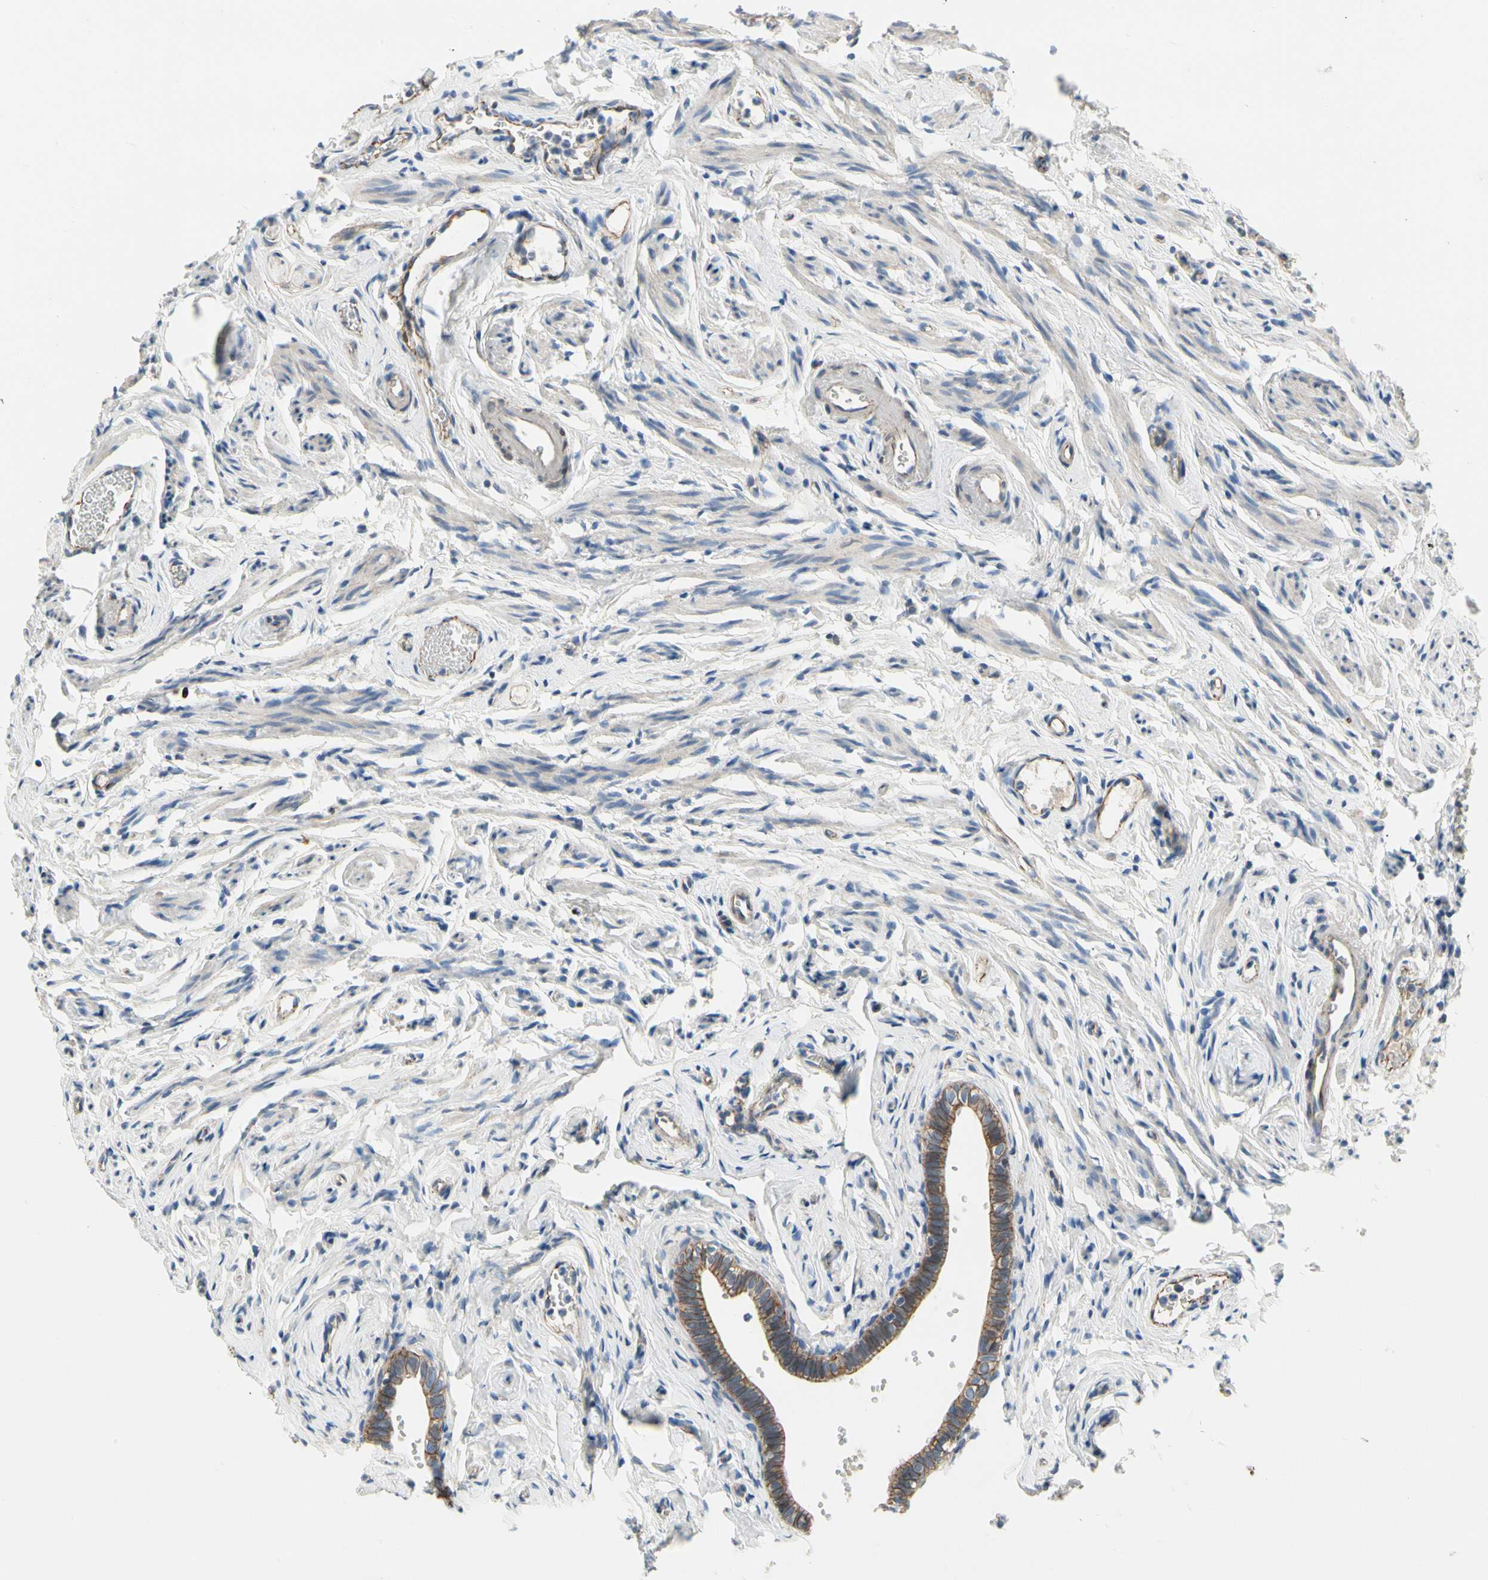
{"staining": {"intensity": "weak", "quantity": "25%-75%", "location": "cytoplasmic/membranous"}, "tissue": "fallopian tube", "cell_type": "Glandular cells", "image_type": "normal", "snomed": [{"axis": "morphology", "description": "Normal tissue, NOS"}, {"axis": "topography", "description": "Fallopian tube"}], "caption": "Unremarkable fallopian tube was stained to show a protein in brown. There is low levels of weak cytoplasmic/membranous staining in about 25%-75% of glandular cells. (IHC, brightfield microscopy, high magnification).", "gene": "LGR6", "patient": {"sex": "female", "age": 71}}